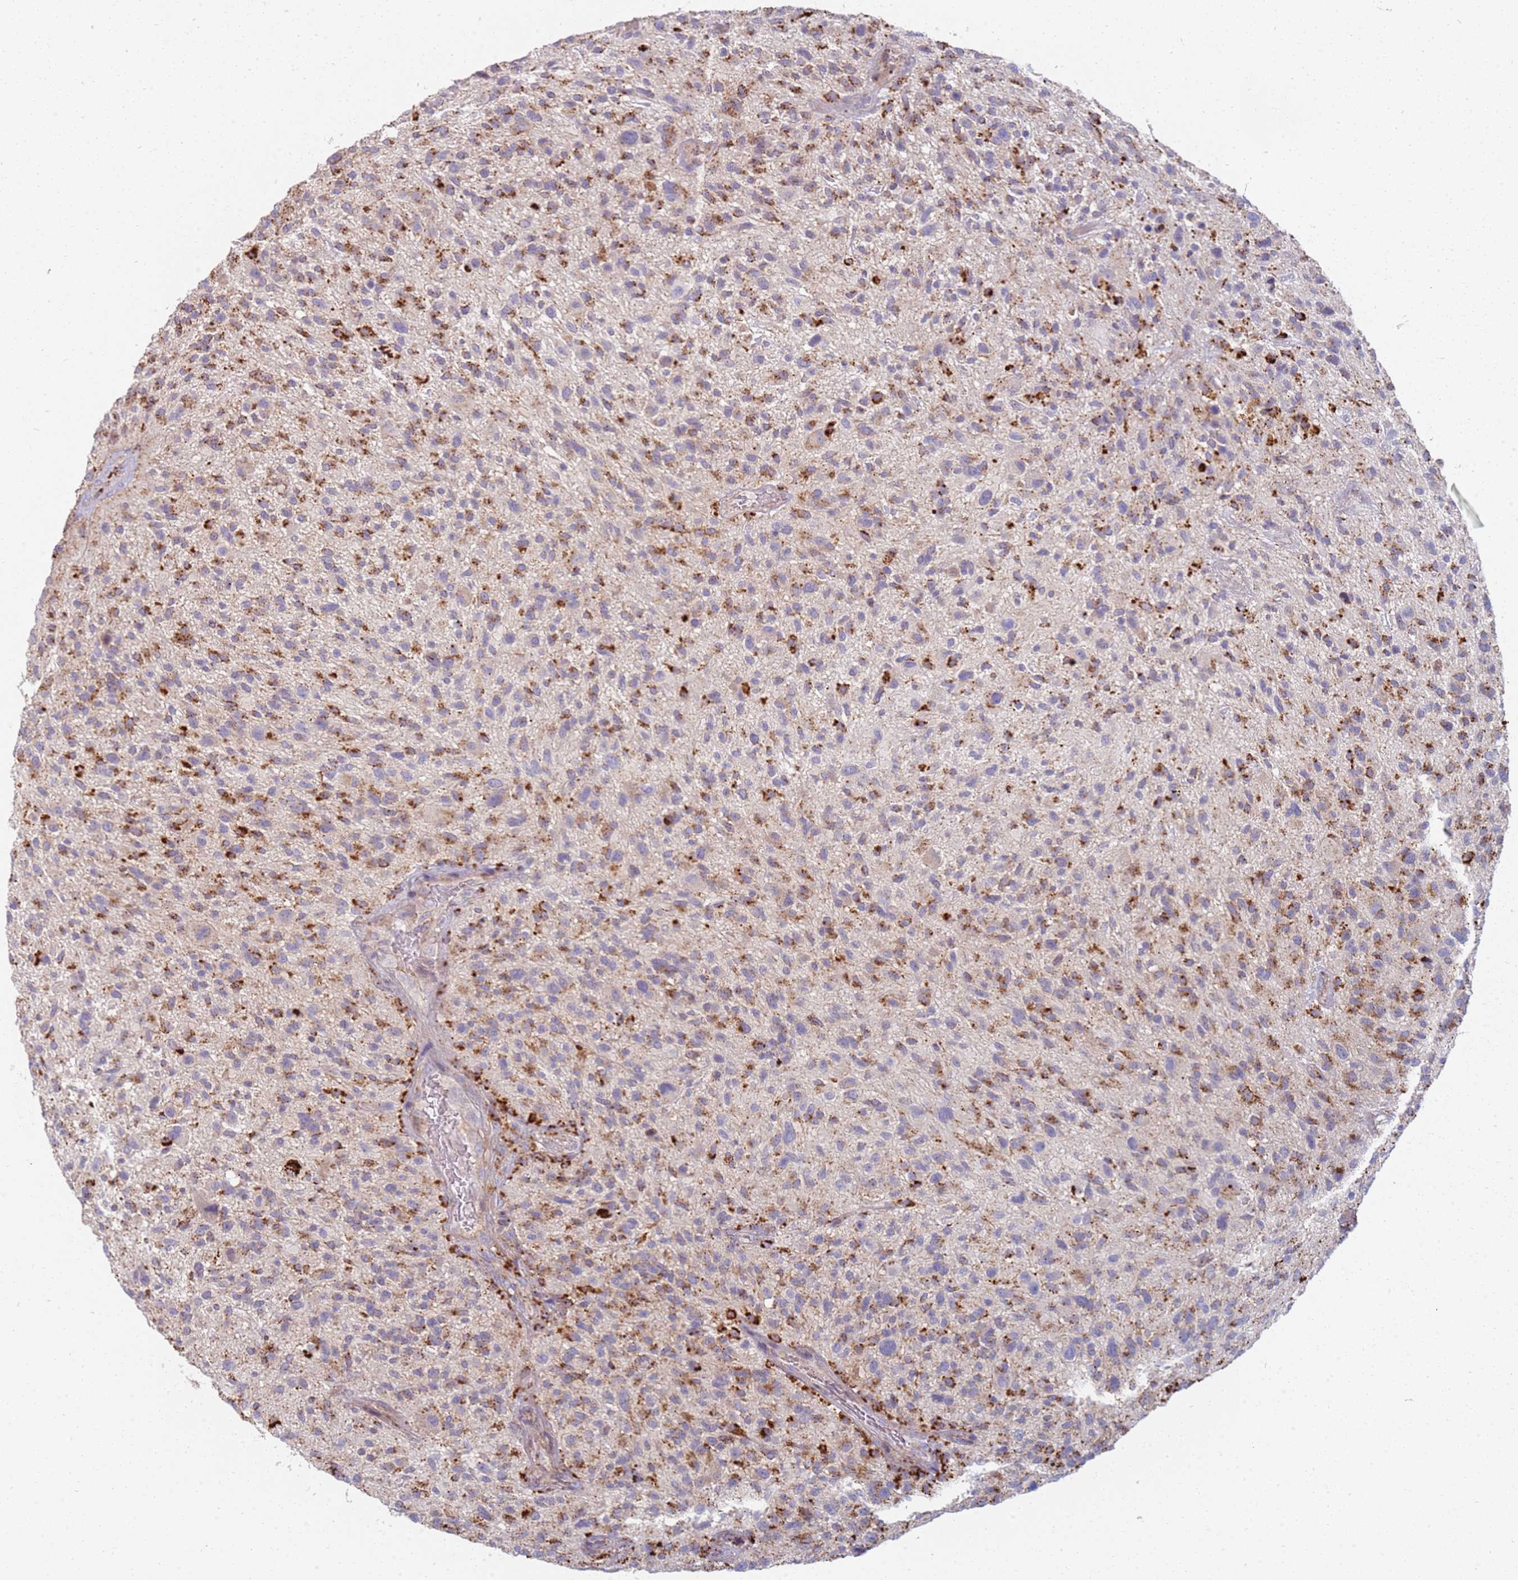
{"staining": {"intensity": "moderate", "quantity": "25%-75%", "location": "cytoplasmic/membranous"}, "tissue": "glioma", "cell_type": "Tumor cells", "image_type": "cancer", "snomed": [{"axis": "morphology", "description": "Glioma, malignant, High grade"}, {"axis": "topography", "description": "Brain"}], "caption": "An image of human malignant glioma (high-grade) stained for a protein demonstrates moderate cytoplasmic/membranous brown staining in tumor cells.", "gene": "TMEM229B", "patient": {"sex": "male", "age": 47}}